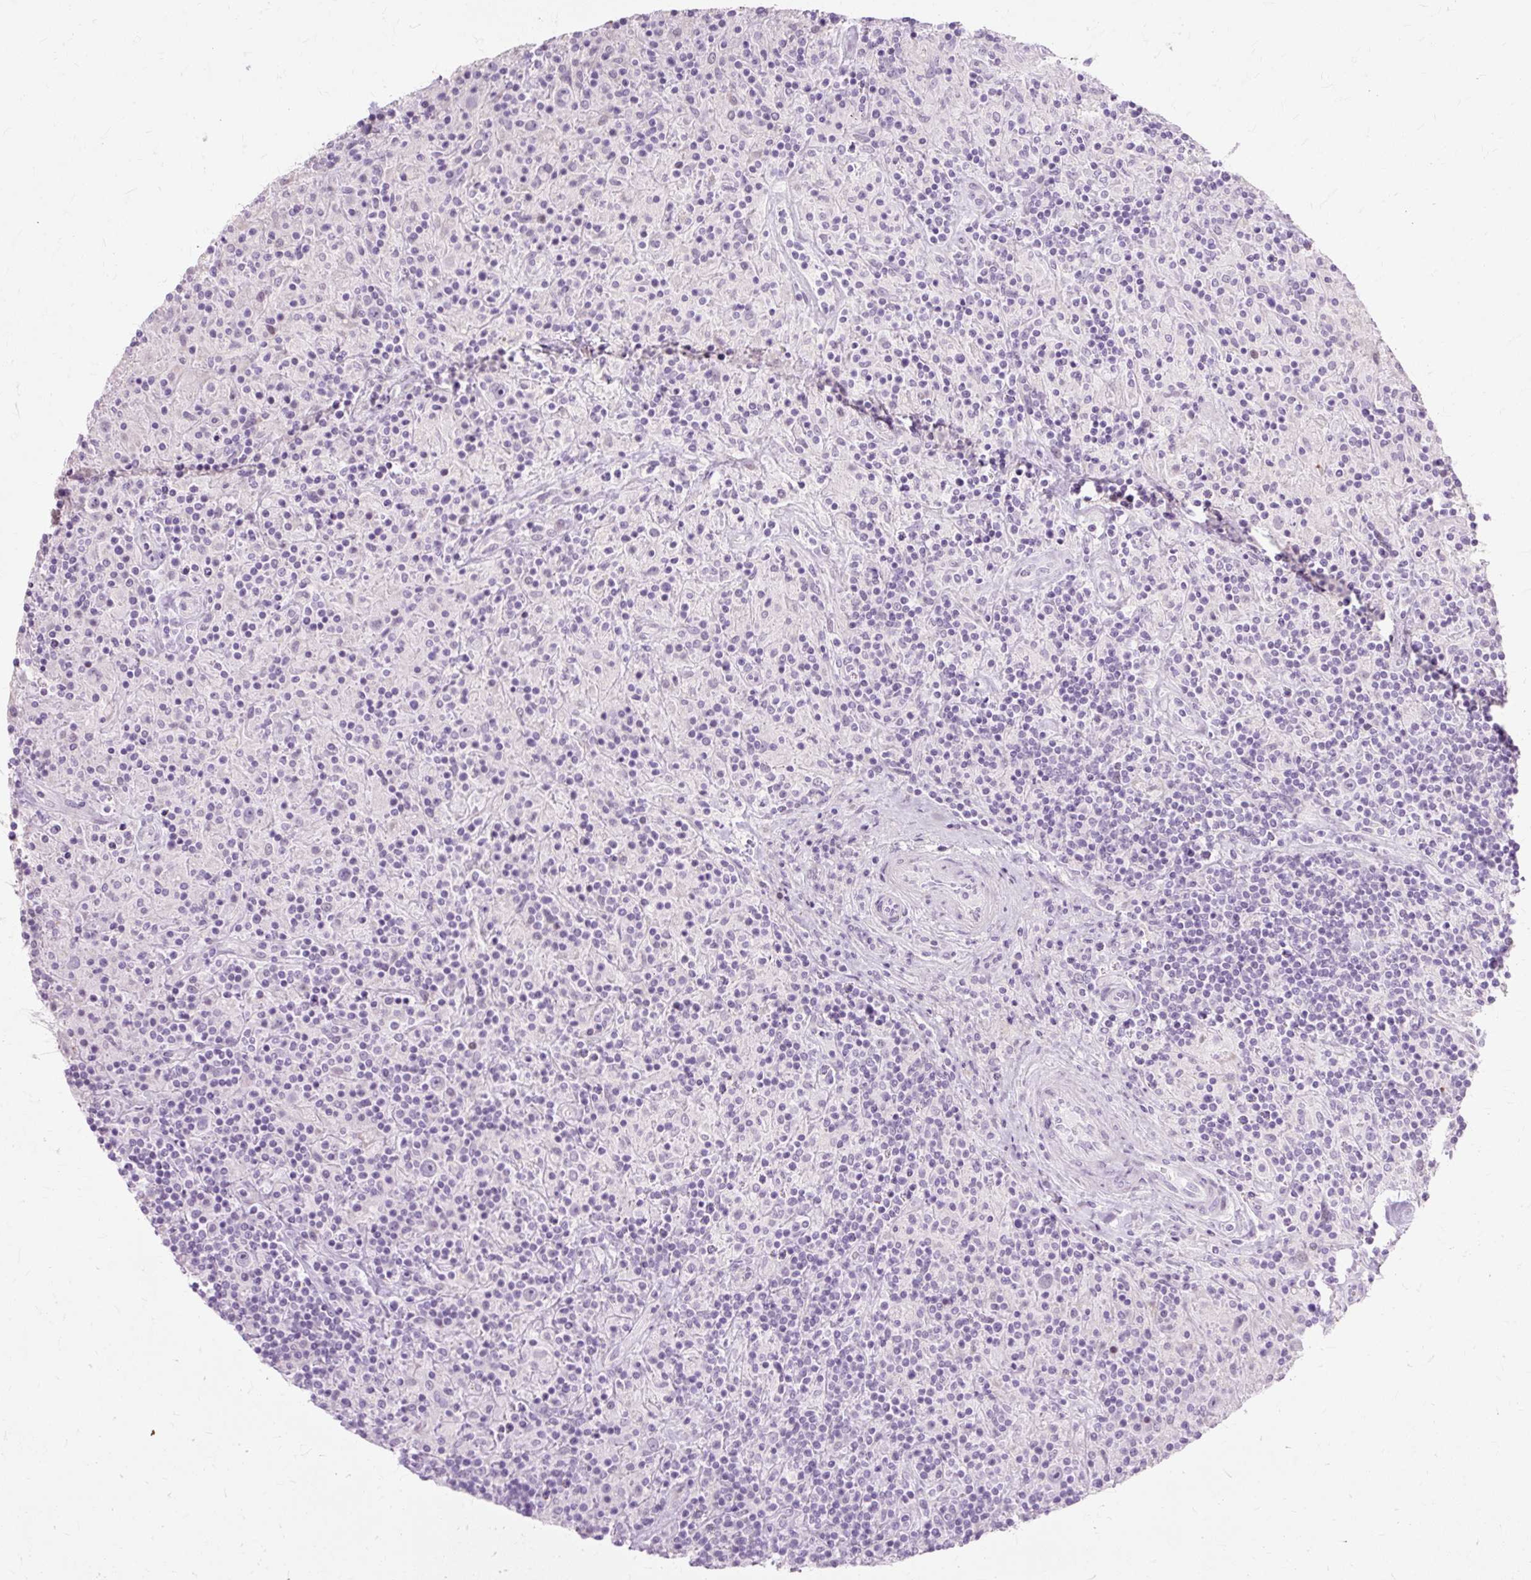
{"staining": {"intensity": "negative", "quantity": "none", "location": "none"}, "tissue": "lymphoma", "cell_type": "Tumor cells", "image_type": "cancer", "snomed": [{"axis": "morphology", "description": "Hodgkin's disease, NOS"}, {"axis": "topography", "description": "Lymph node"}], "caption": "Tumor cells are negative for protein expression in human lymphoma.", "gene": "IRX2", "patient": {"sex": "male", "age": 70}}